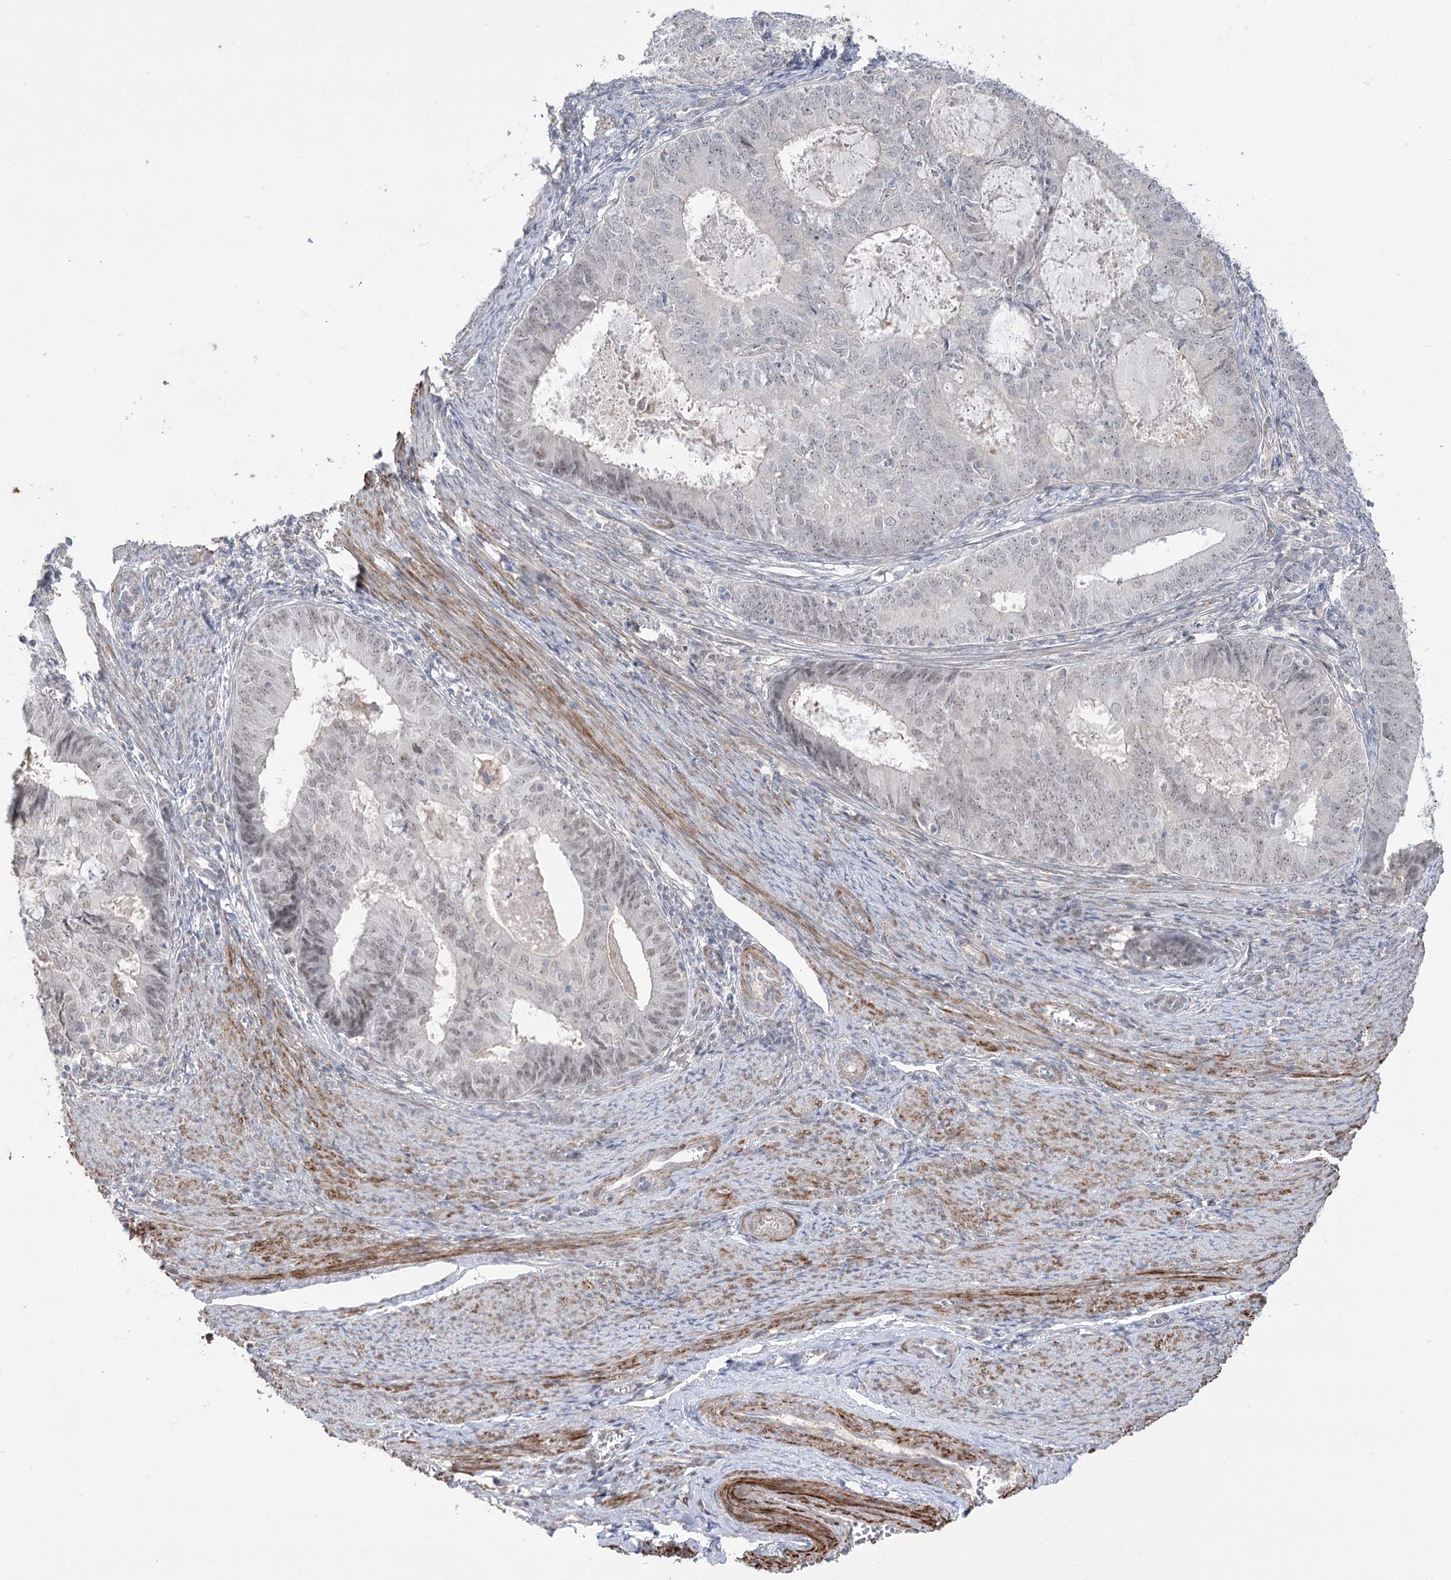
{"staining": {"intensity": "negative", "quantity": "none", "location": "none"}, "tissue": "endometrial cancer", "cell_type": "Tumor cells", "image_type": "cancer", "snomed": [{"axis": "morphology", "description": "Adenocarcinoma, NOS"}, {"axis": "topography", "description": "Endometrium"}], "caption": "The image displays no staining of tumor cells in adenocarcinoma (endometrial). (Immunohistochemistry (ihc), brightfield microscopy, high magnification).", "gene": "ZSCAN23", "patient": {"sex": "female", "age": 57}}